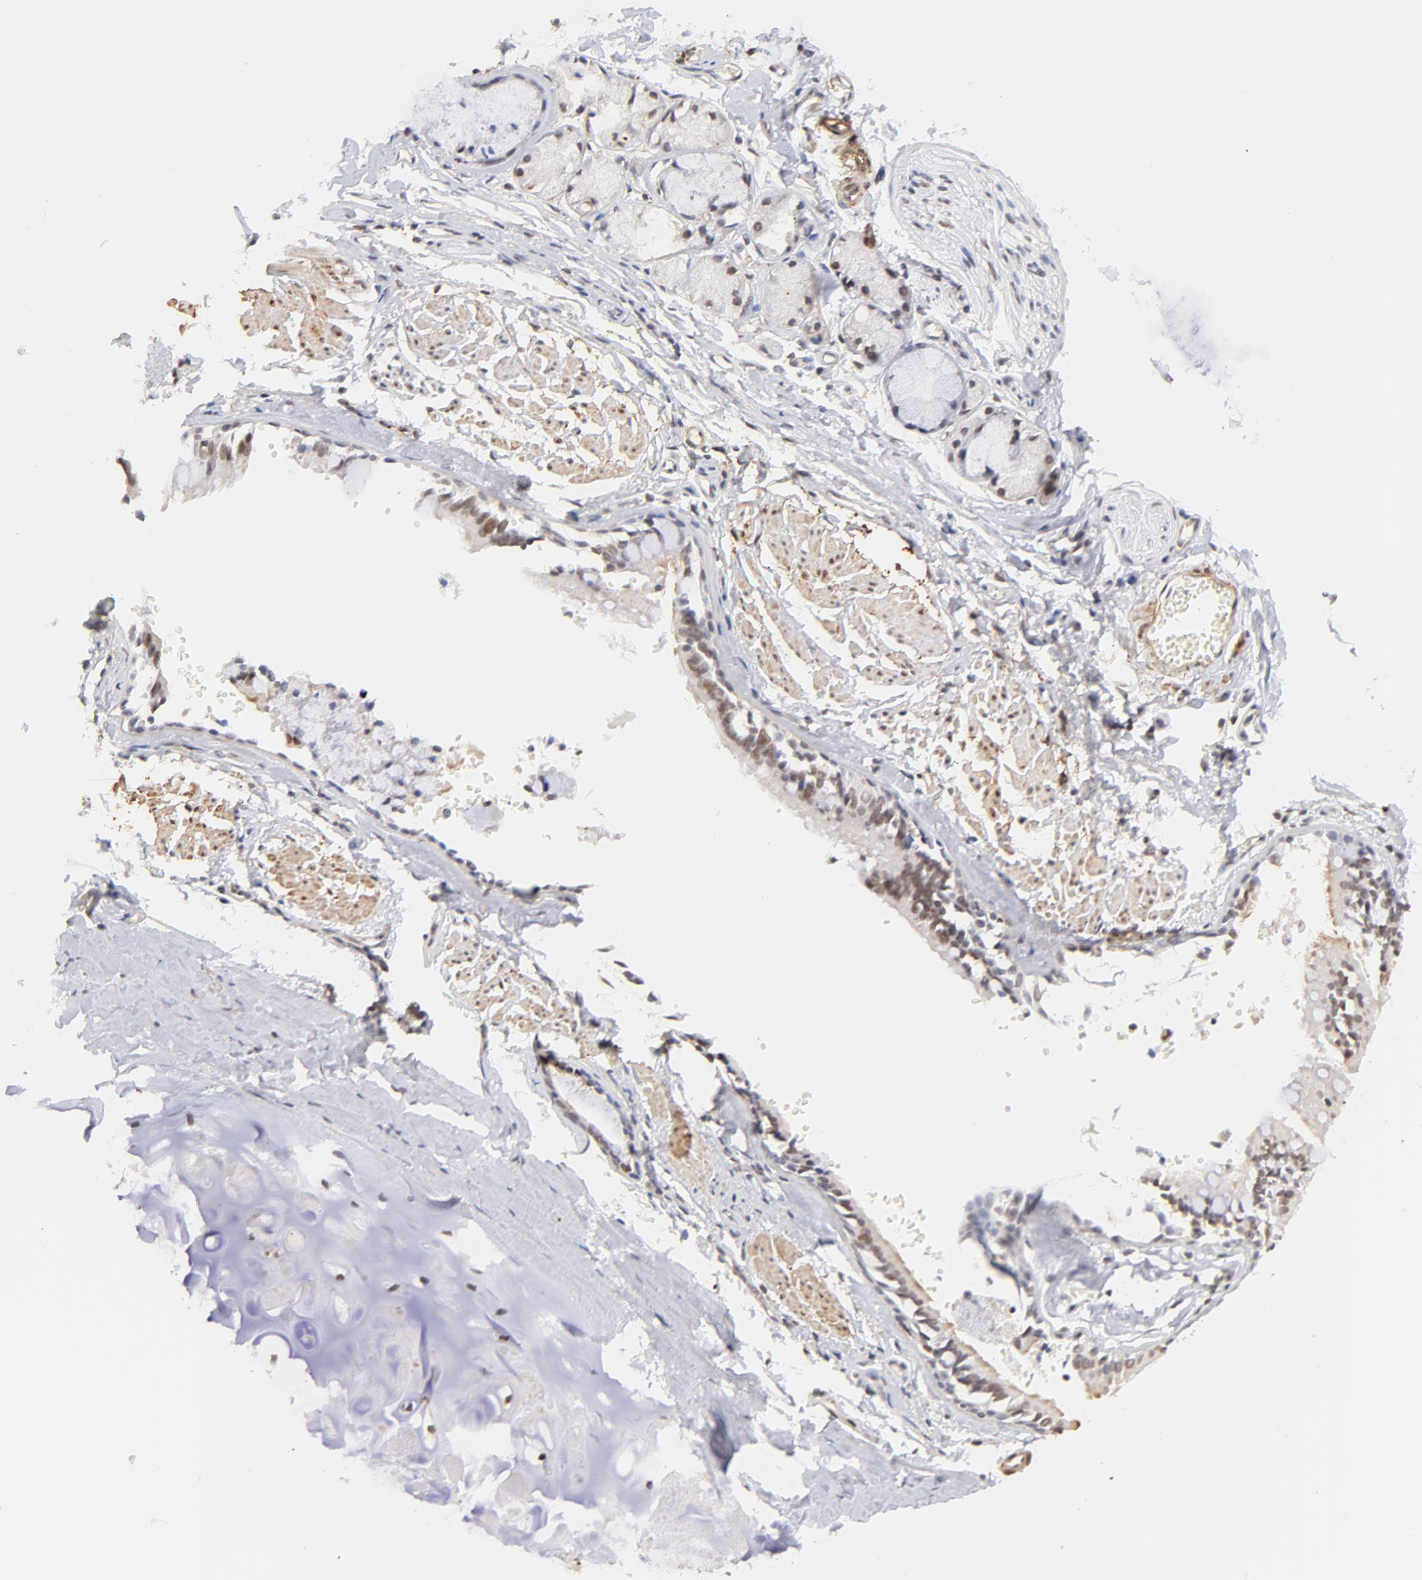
{"staining": {"intensity": "moderate", "quantity": "25%-75%", "location": "nuclear"}, "tissue": "bronchus", "cell_type": "Respiratory epithelial cells", "image_type": "normal", "snomed": [{"axis": "morphology", "description": "Normal tissue, NOS"}, {"axis": "topography", "description": "Bronchus"}, {"axis": "topography", "description": "Lung"}], "caption": "Moderate nuclear protein expression is appreciated in about 25%-75% of respiratory epithelial cells in bronchus. (IHC, brightfield microscopy, high magnification).", "gene": "ZFP92", "patient": {"sex": "female", "age": 56}}